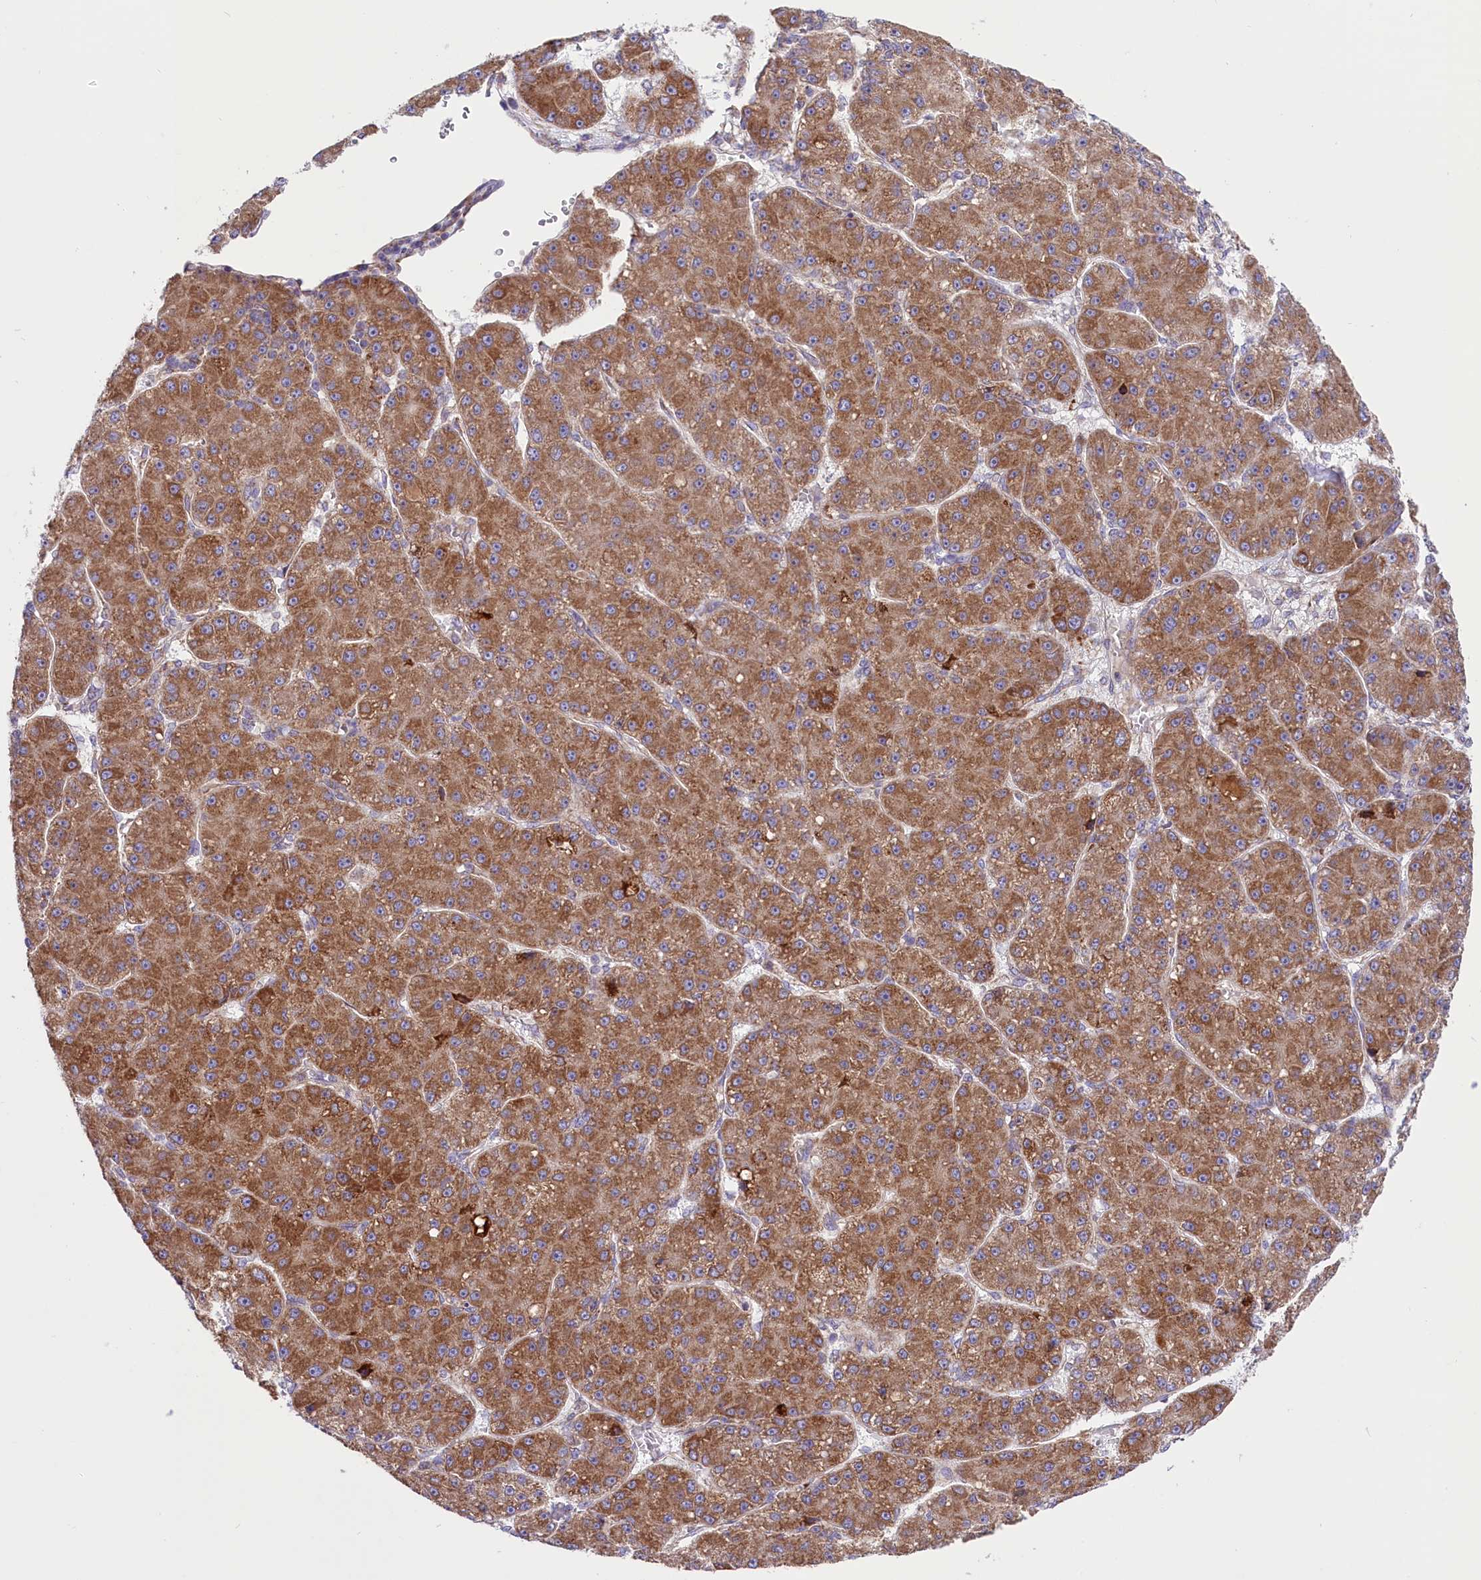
{"staining": {"intensity": "moderate", "quantity": ">75%", "location": "cytoplasmic/membranous"}, "tissue": "liver cancer", "cell_type": "Tumor cells", "image_type": "cancer", "snomed": [{"axis": "morphology", "description": "Carcinoma, Hepatocellular, NOS"}, {"axis": "topography", "description": "Liver"}], "caption": "The histopathology image reveals a brown stain indicating the presence of a protein in the cytoplasmic/membranous of tumor cells in liver cancer (hepatocellular carcinoma).", "gene": "PTPRU", "patient": {"sex": "male", "age": 67}}